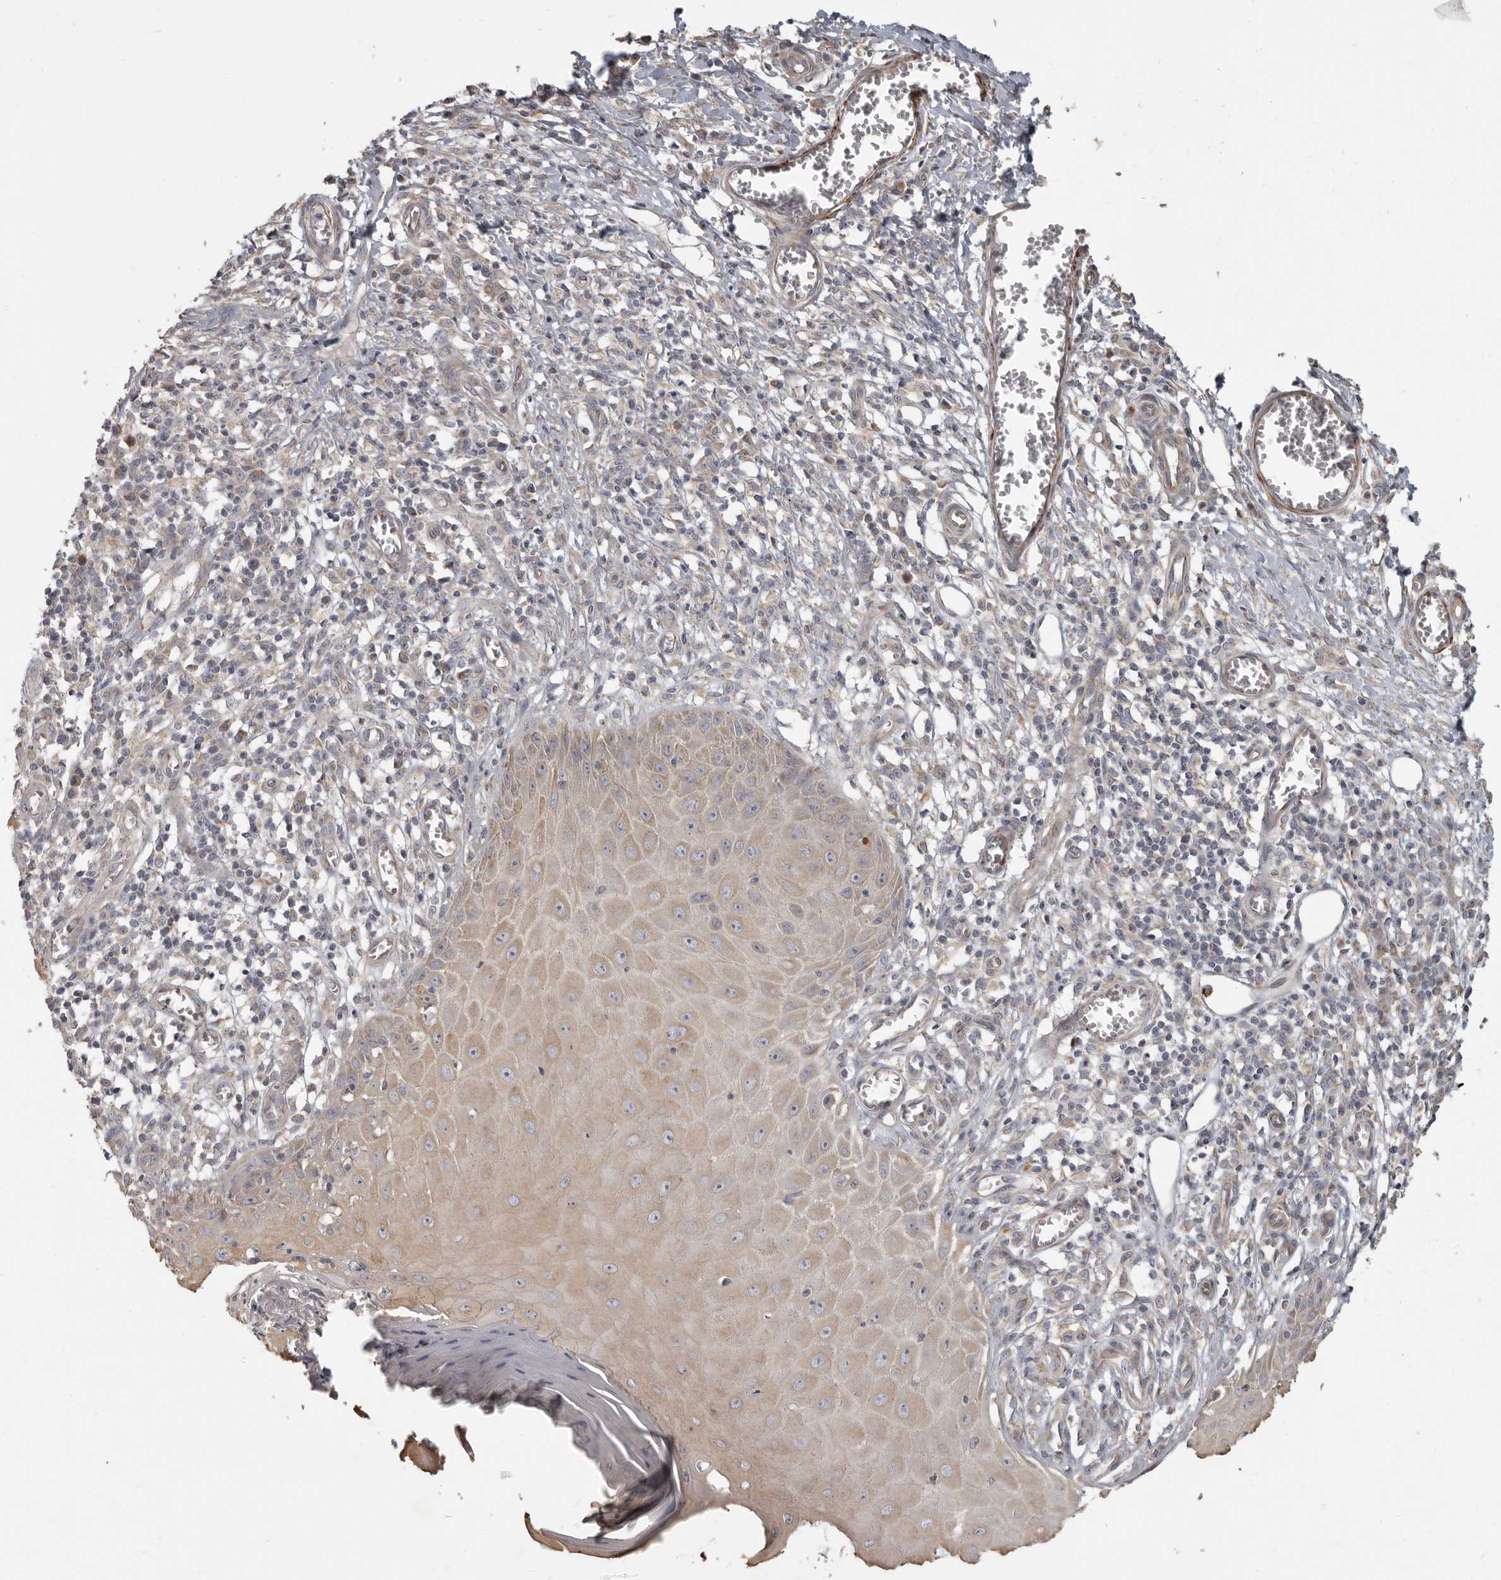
{"staining": {"intensity": "weak", "quantity": ">75%", "location": "cytoplasmic/membranous"}, "tissue": "skin cancer", "cell_type": "Tumor cells", "image_type": "cancer", "snomed": [{"axis": "morphology", "description": "Squamous cell carcinoma, NOS"}, {"axis": "topography", "description": "Skin"}], "caption": "Immunohistochemistry of skin squamous cell carcinoma reveals low levels of weak cytoplasmic/membranous staining in about >75% of tumor cells.", "gene": "UNK", "patient": {"sex": "female", "age": 73}}